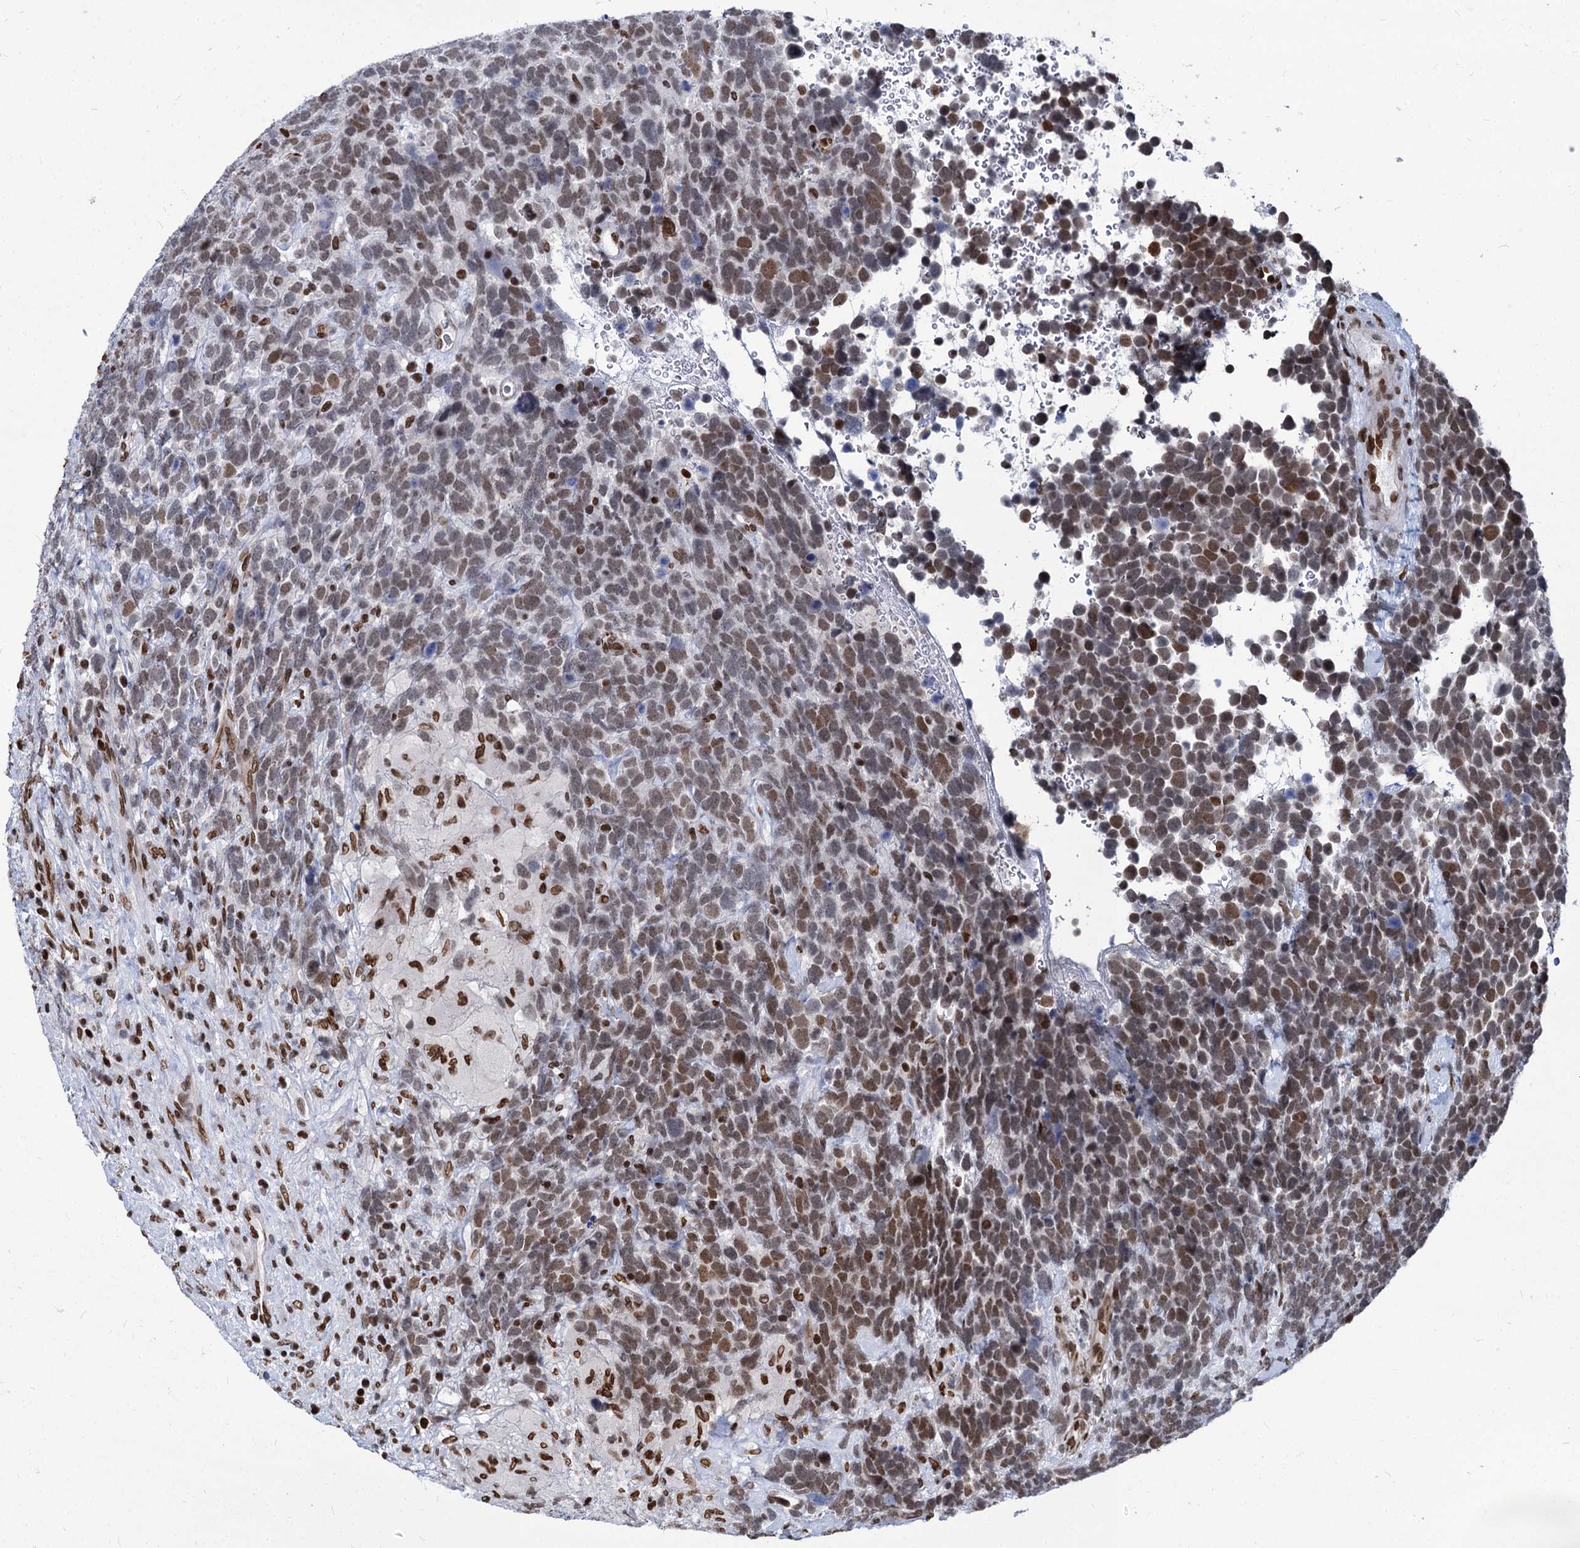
{"staining": {"intensity": "moderate", "quantity": ">75%", "location": "nuclear"}, "tissue": "urothelial cancer", "cell_type": "Tumor cells", "image_type": "cancer", "snomed": [{"axis": "morphology", "description": "Urothelial carcinoma, High grade"}, {"axis": "topography", "description": "Urinary bladder"}], "caption": "This is an image of IHC staining of urothelial carcinoma (high-grade), which shows moderate expression in the nuclear of tumor cells.", "gene": "MECP2", "patient": {"sex": "female", "age": 82}}